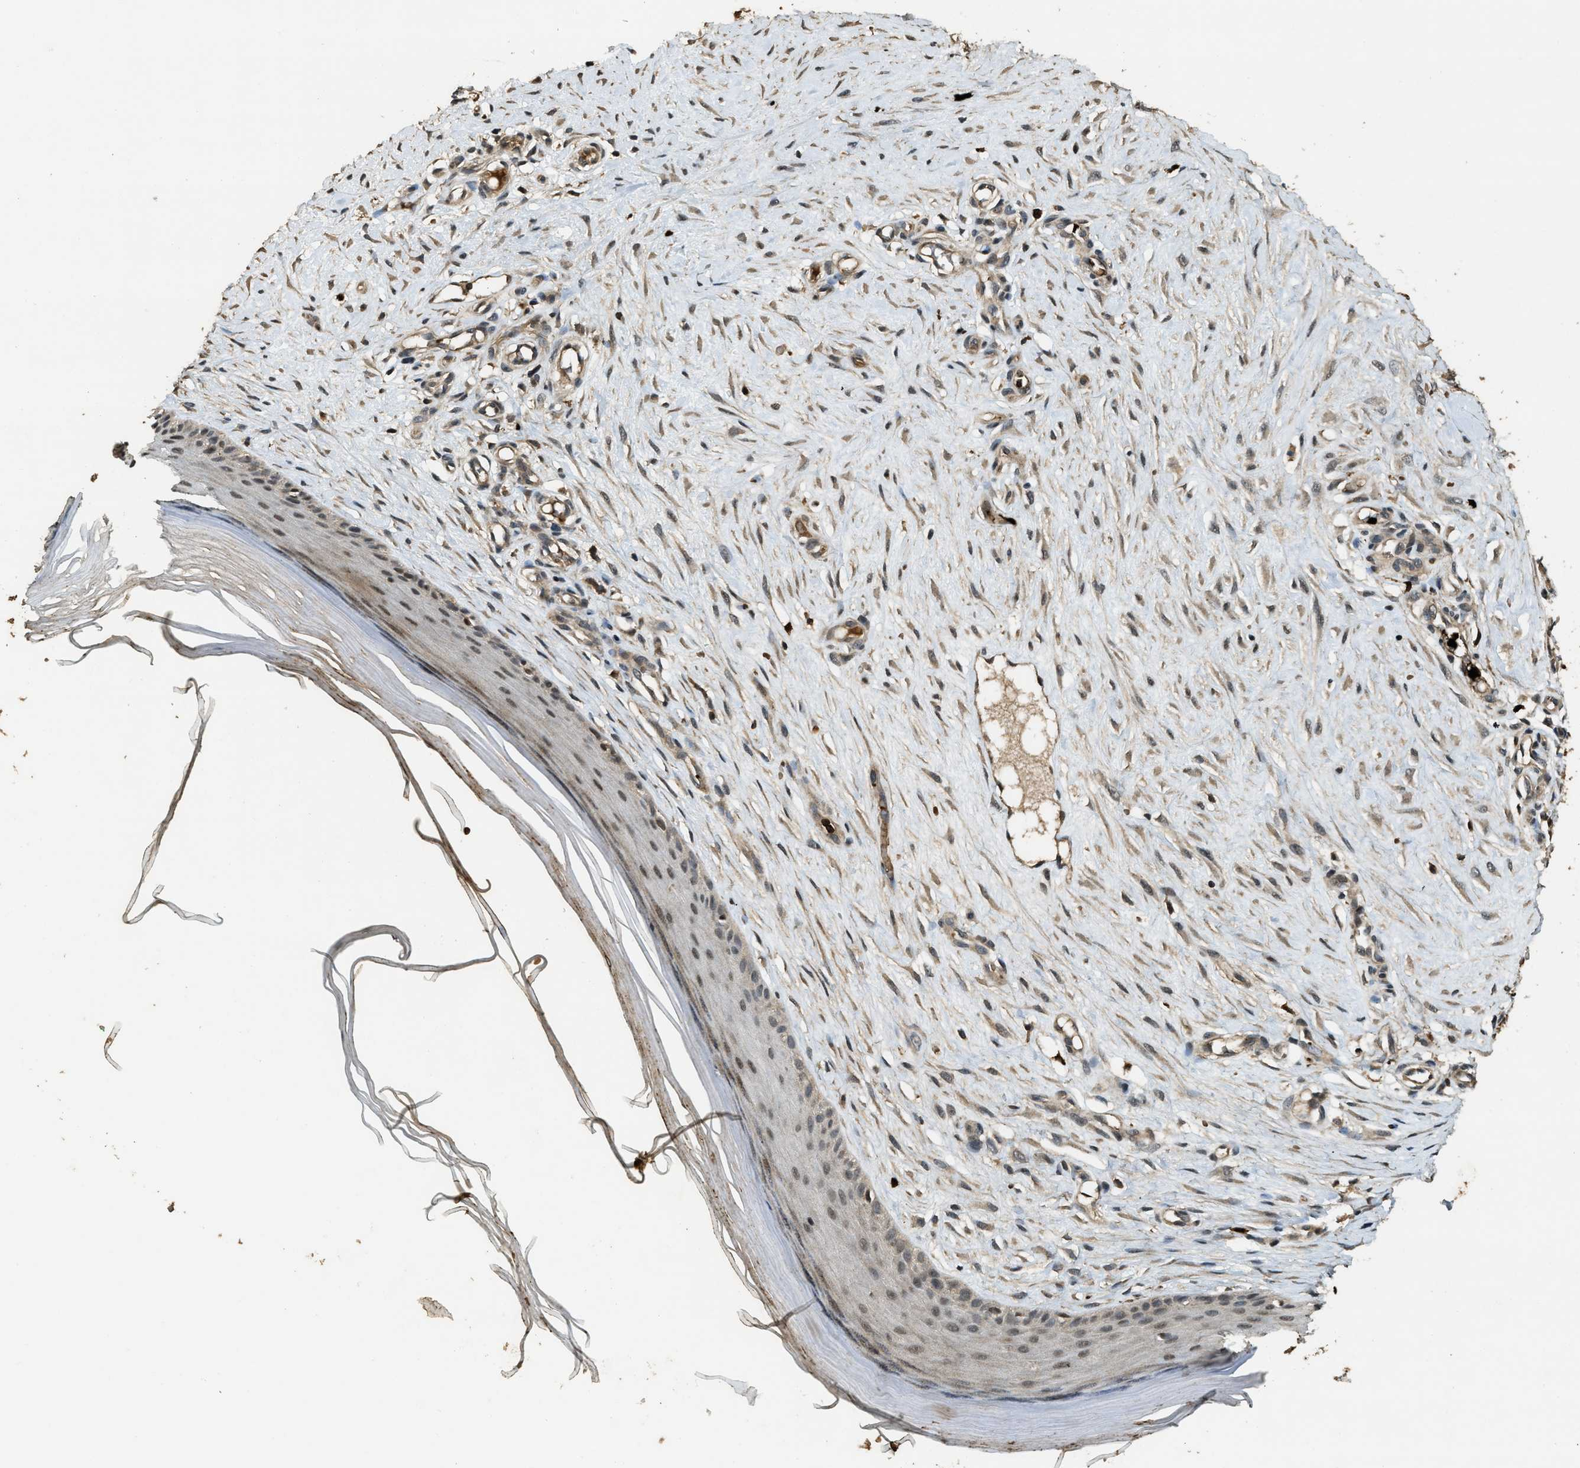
{"staining": {"intensity": "moderate", "quantity": ">75%", "location": "cytoplasmic/membranous,nuclear"}, "tissue": "skin", "cell_type": "Fibroblasts", "image_type": "normal", "snomed": [{"axis": "morphology", "description": "Normal tissue, NOS"}, {"axis": "topography", "description": "Skin"}], "caption": "Skin was stained to show a protein in brown. There is medium levels of moderate cytoplasmic/membranous,nuclear staining in about >75% of fibroblasts. The staining was performed using DAB to visualize the protein expression in brown, while the nuclei were stained in blue with hematoxylin (Magnification: 20x).", "gene": "RNF141", "patient": {"sex": "male", "age": 41}}